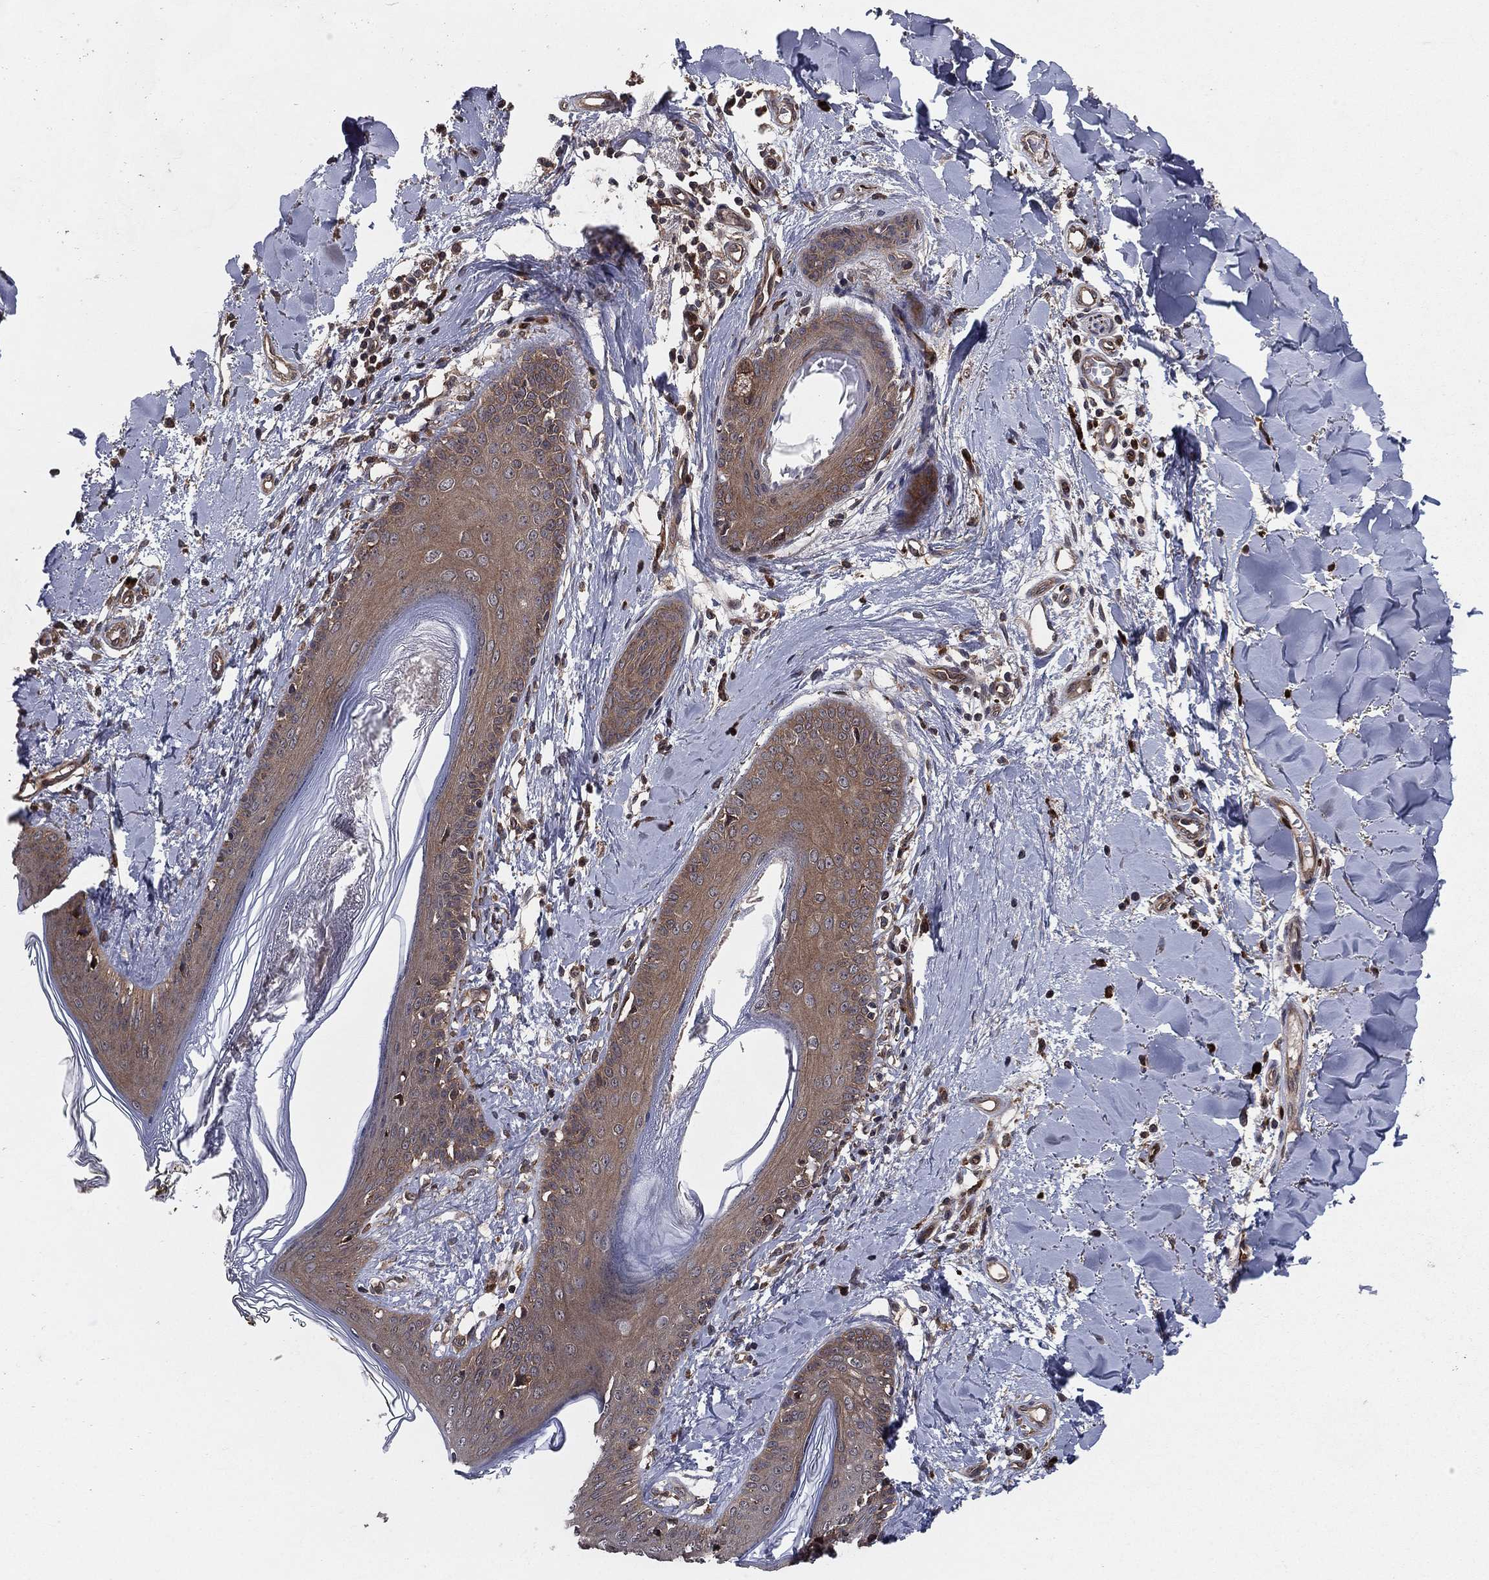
{"staining": {"intensity": "negative", "quantity": "none", "location": "none"}, "tissue": "skin", "cell_type": "Fibroblasts", "image_type": "normal", "snomed": [{"axis": "morphology", "description": "Normal tissue, NOS"}, {"axis": "morphology", "description": "Malignant melanoma, NOS"}, {"axis": "topography", "description": "Skin"}], "caption": "Immunohistochemistry image of unremarkable skin: human skin stained with DAB shows no significant protein positivity in fibroblasts.", "gene": "CERT1", "patient": {"sex": "female", "age": 34}}